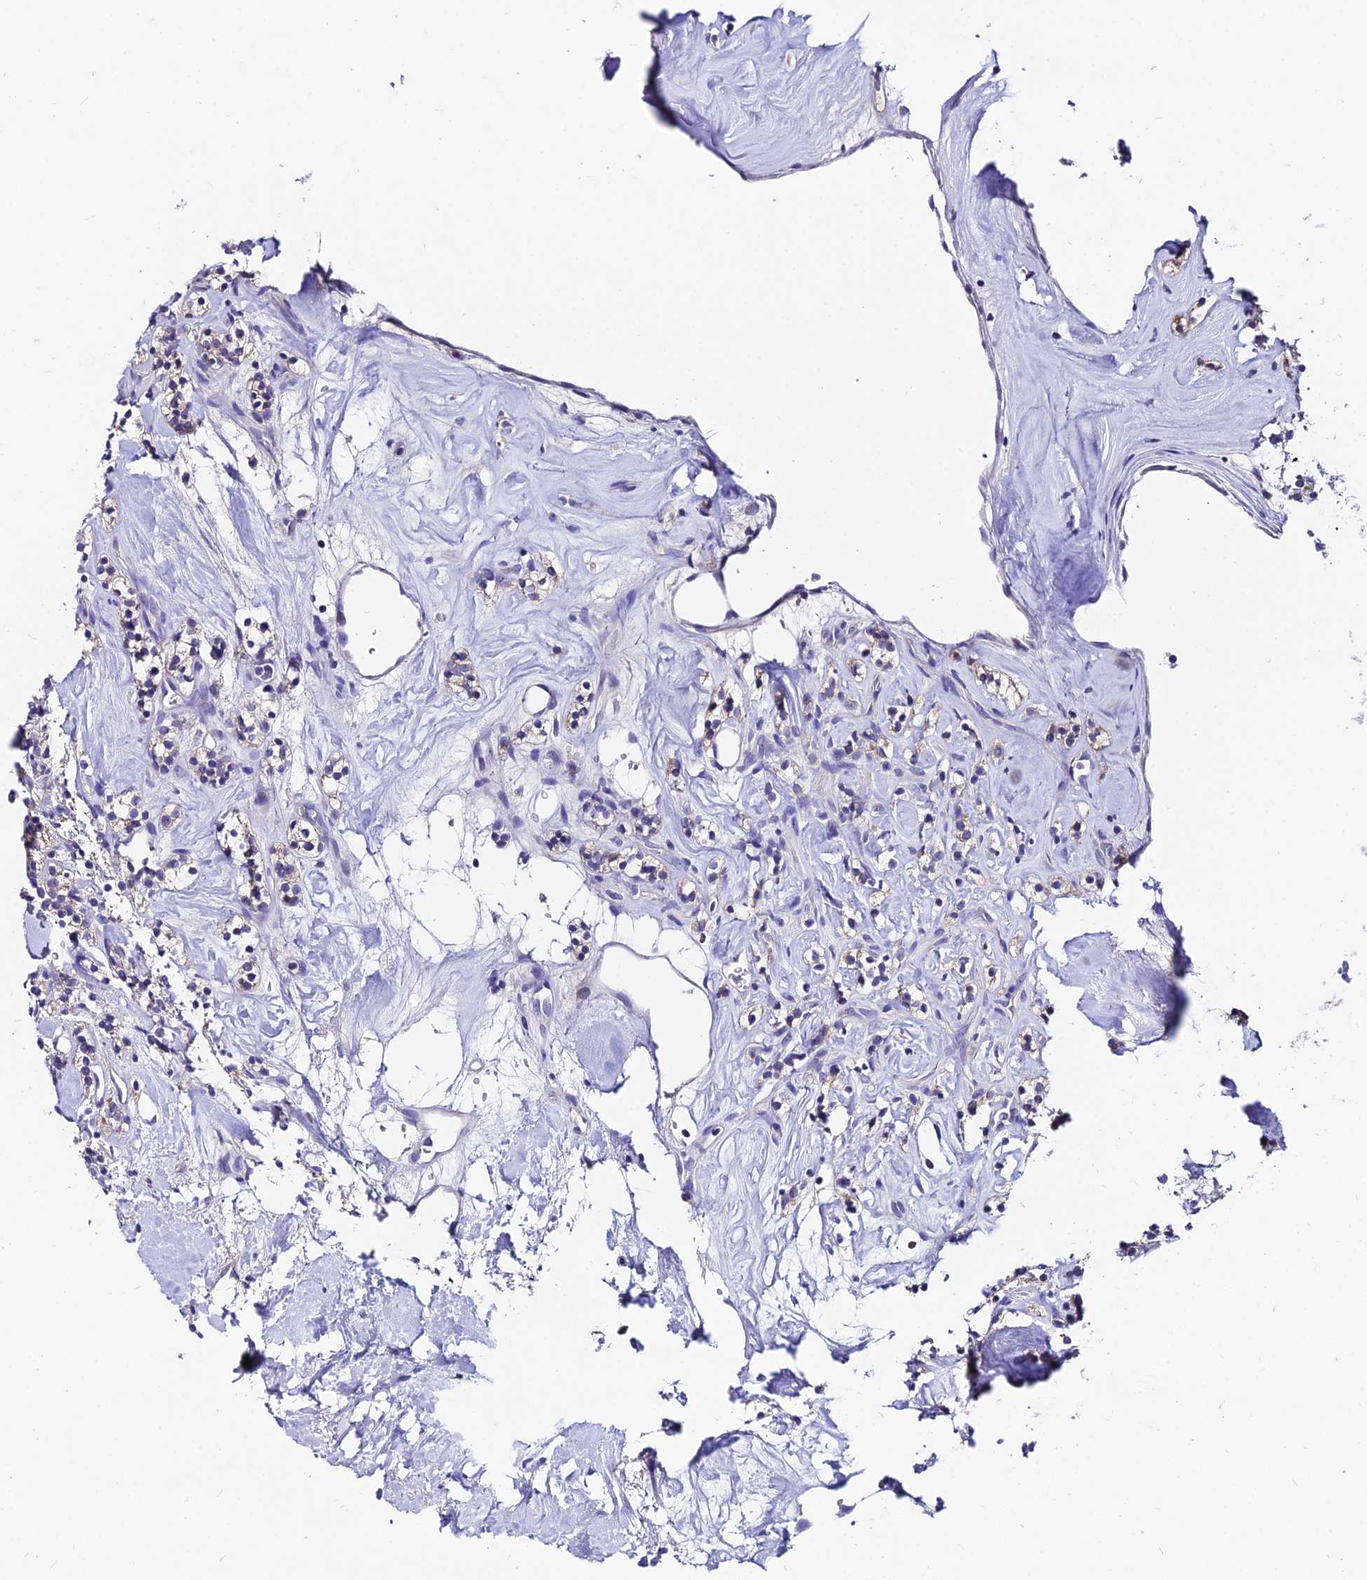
{"staining": {"intensity": "weak", "quantity": "25%-75%", "location": "cytoplasmic/membranous"}, "tissue": "renal cancer", "cell_type": "Tumor cells", "image_type": "cancer", "snomed": [{"axis": "morphology", "description": "Adenocarcinoma, NOS"}, {"axis": "topography", "description": "Kidney"}], "caption": "A brown stain labels weak cytoplasmic/membranous staining of a protein in renal adenocarcinoma tumor cells.", "gene": "LGALS7", "patient": {"sex": "male", "age": 77}}